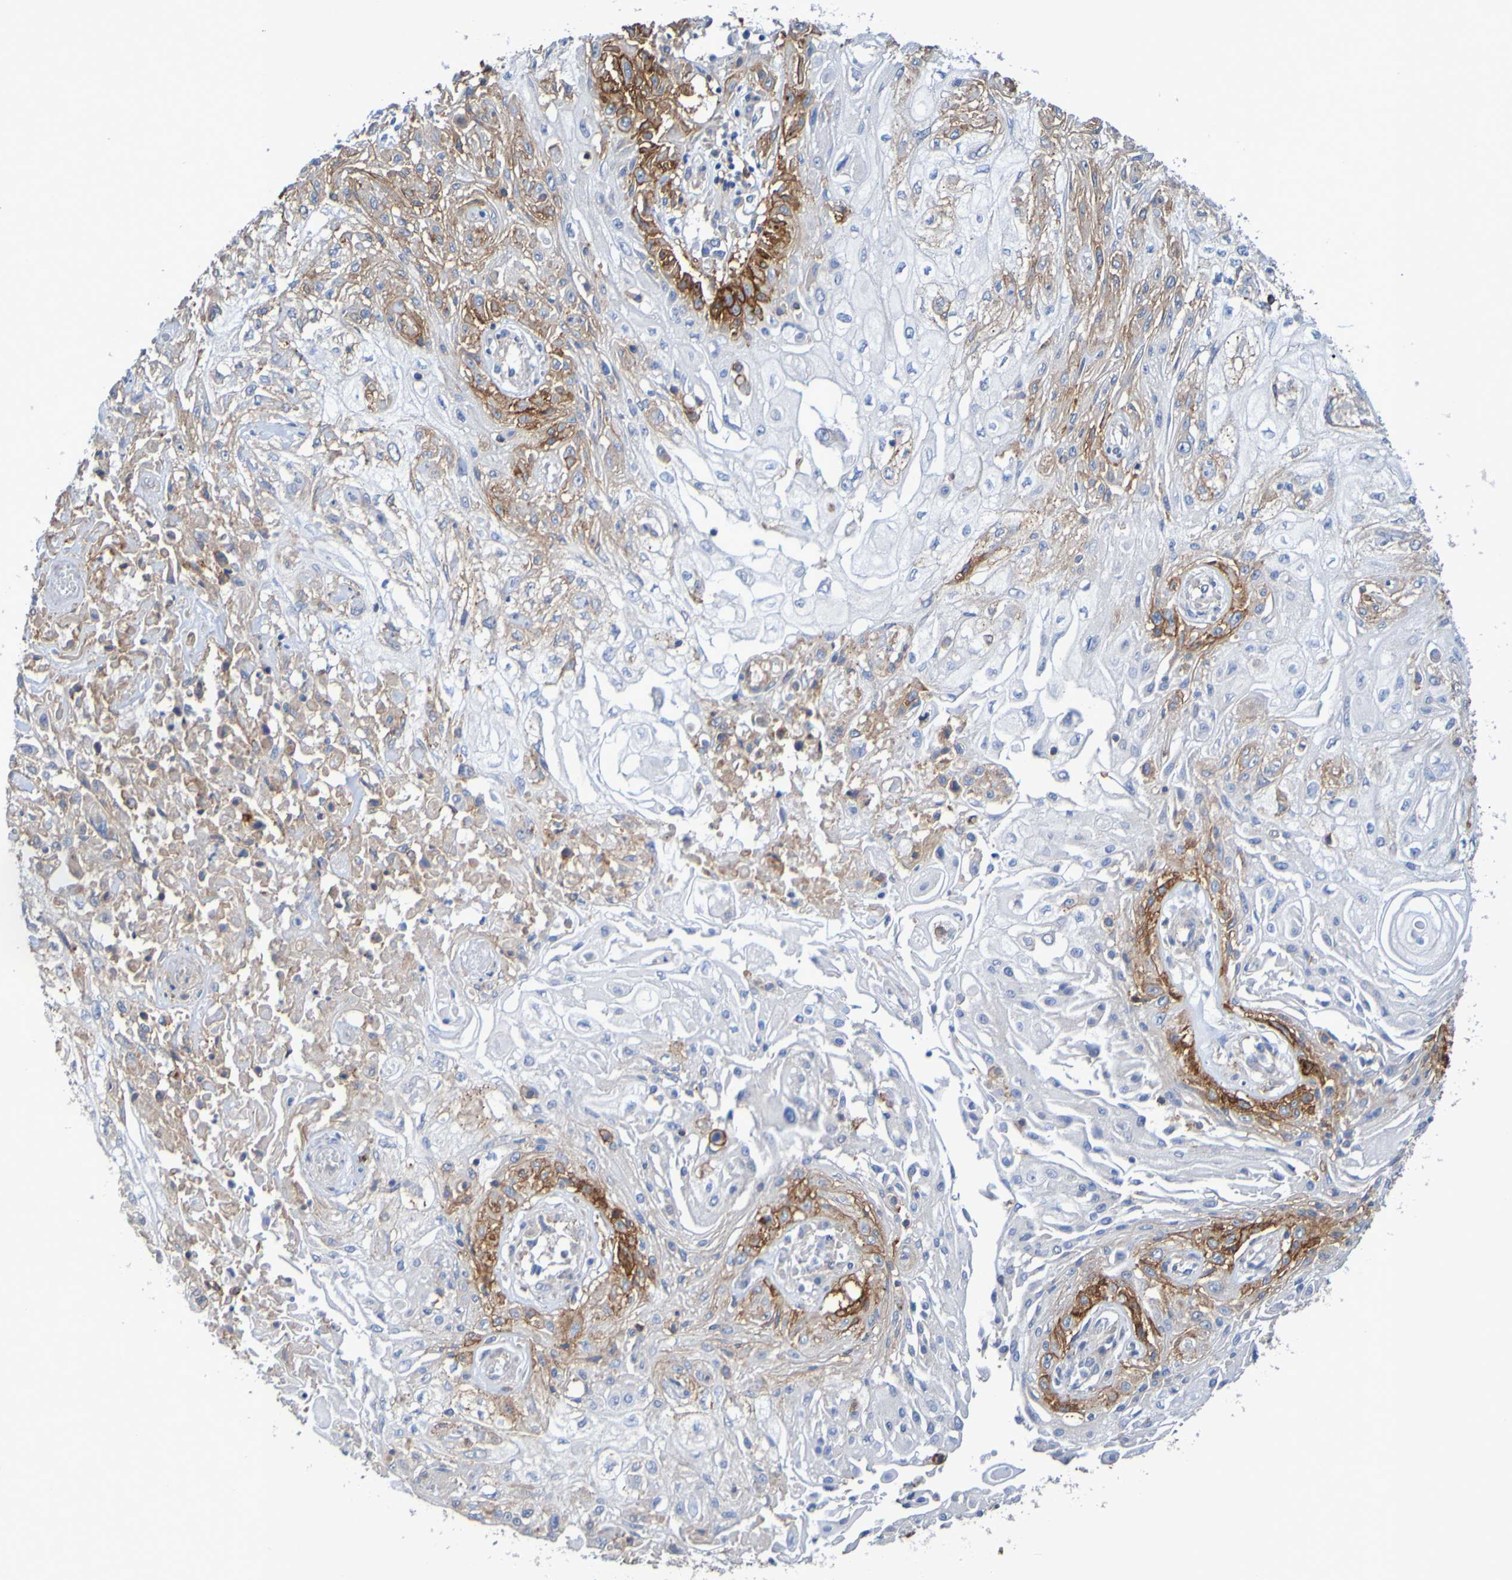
{"staining": {"intensity": "moderate", "quantity": "25%-75%", "location": "cytoplasmic/membranous"}, "tissue": "skin cancer", "cell_type": "Tumor cells", "image_type": "cancer", "snomed": [{"axis": "morphology", "description": "Squamous cell carcinoma, NOS"}, {"axis": "topography", "description": "Skin"}], "caption": "This is a photomicrograph of immunohistochemistry staining of skin cancer (squamous cell carcinoma), which shows moderate expression in the cytoplasmic/membranous of tumor cells.", "gene": "SLC3A2", "patient": {"sex": "male", "age": 75}}